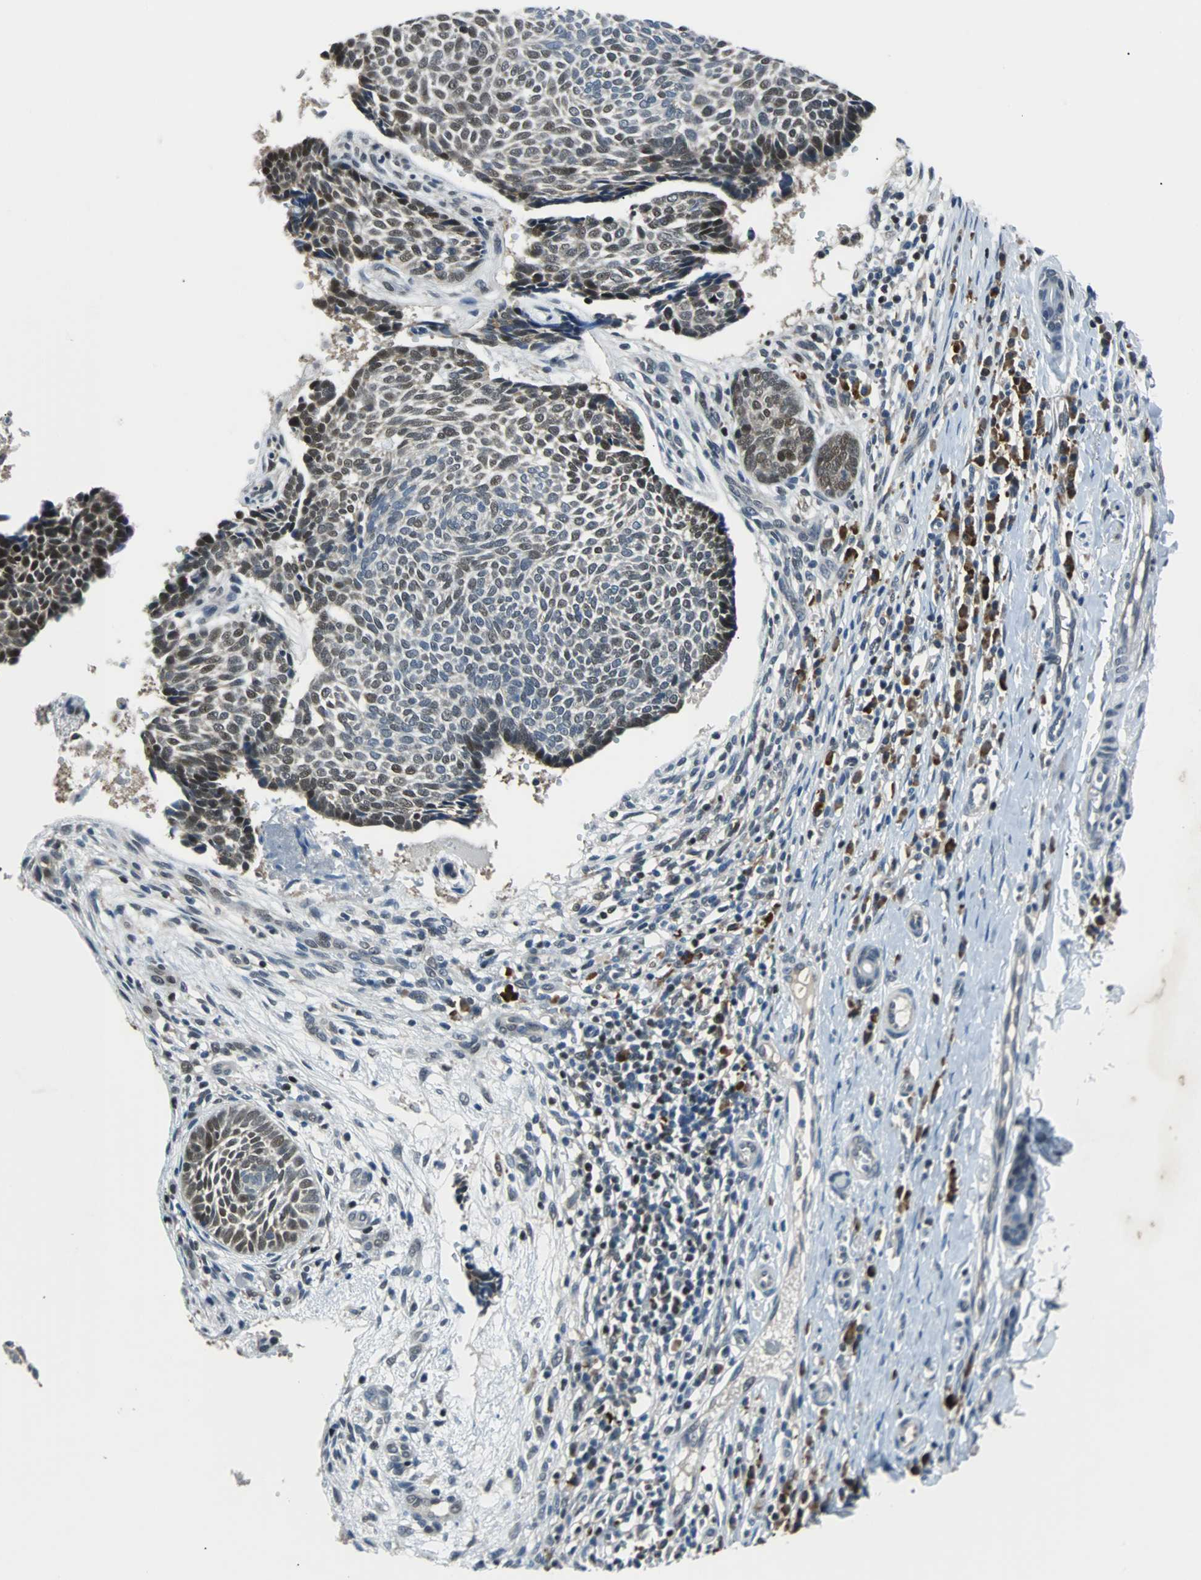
{"staining": {"intensity": "moderate", "quantity": "25%-75%", "location": "nuclear"}, "tissue": "skin cancer", "cell_type": "Tumor cells", "image_type": "cancer", "snomed": [{"axis": "morphology", "description": "Normal tissue, NOS"}, {"axis": "morphology", "description": "Basal cell carcinoma"}, {"axis": "topography", "description": "Skin"}], "caption": "The image displays a brown stain indicating the presence of a protein in the nuclear of tumor cells in skin cancer.", "gene": "USP28", "patient": {"sex": "male", "age": 87}}